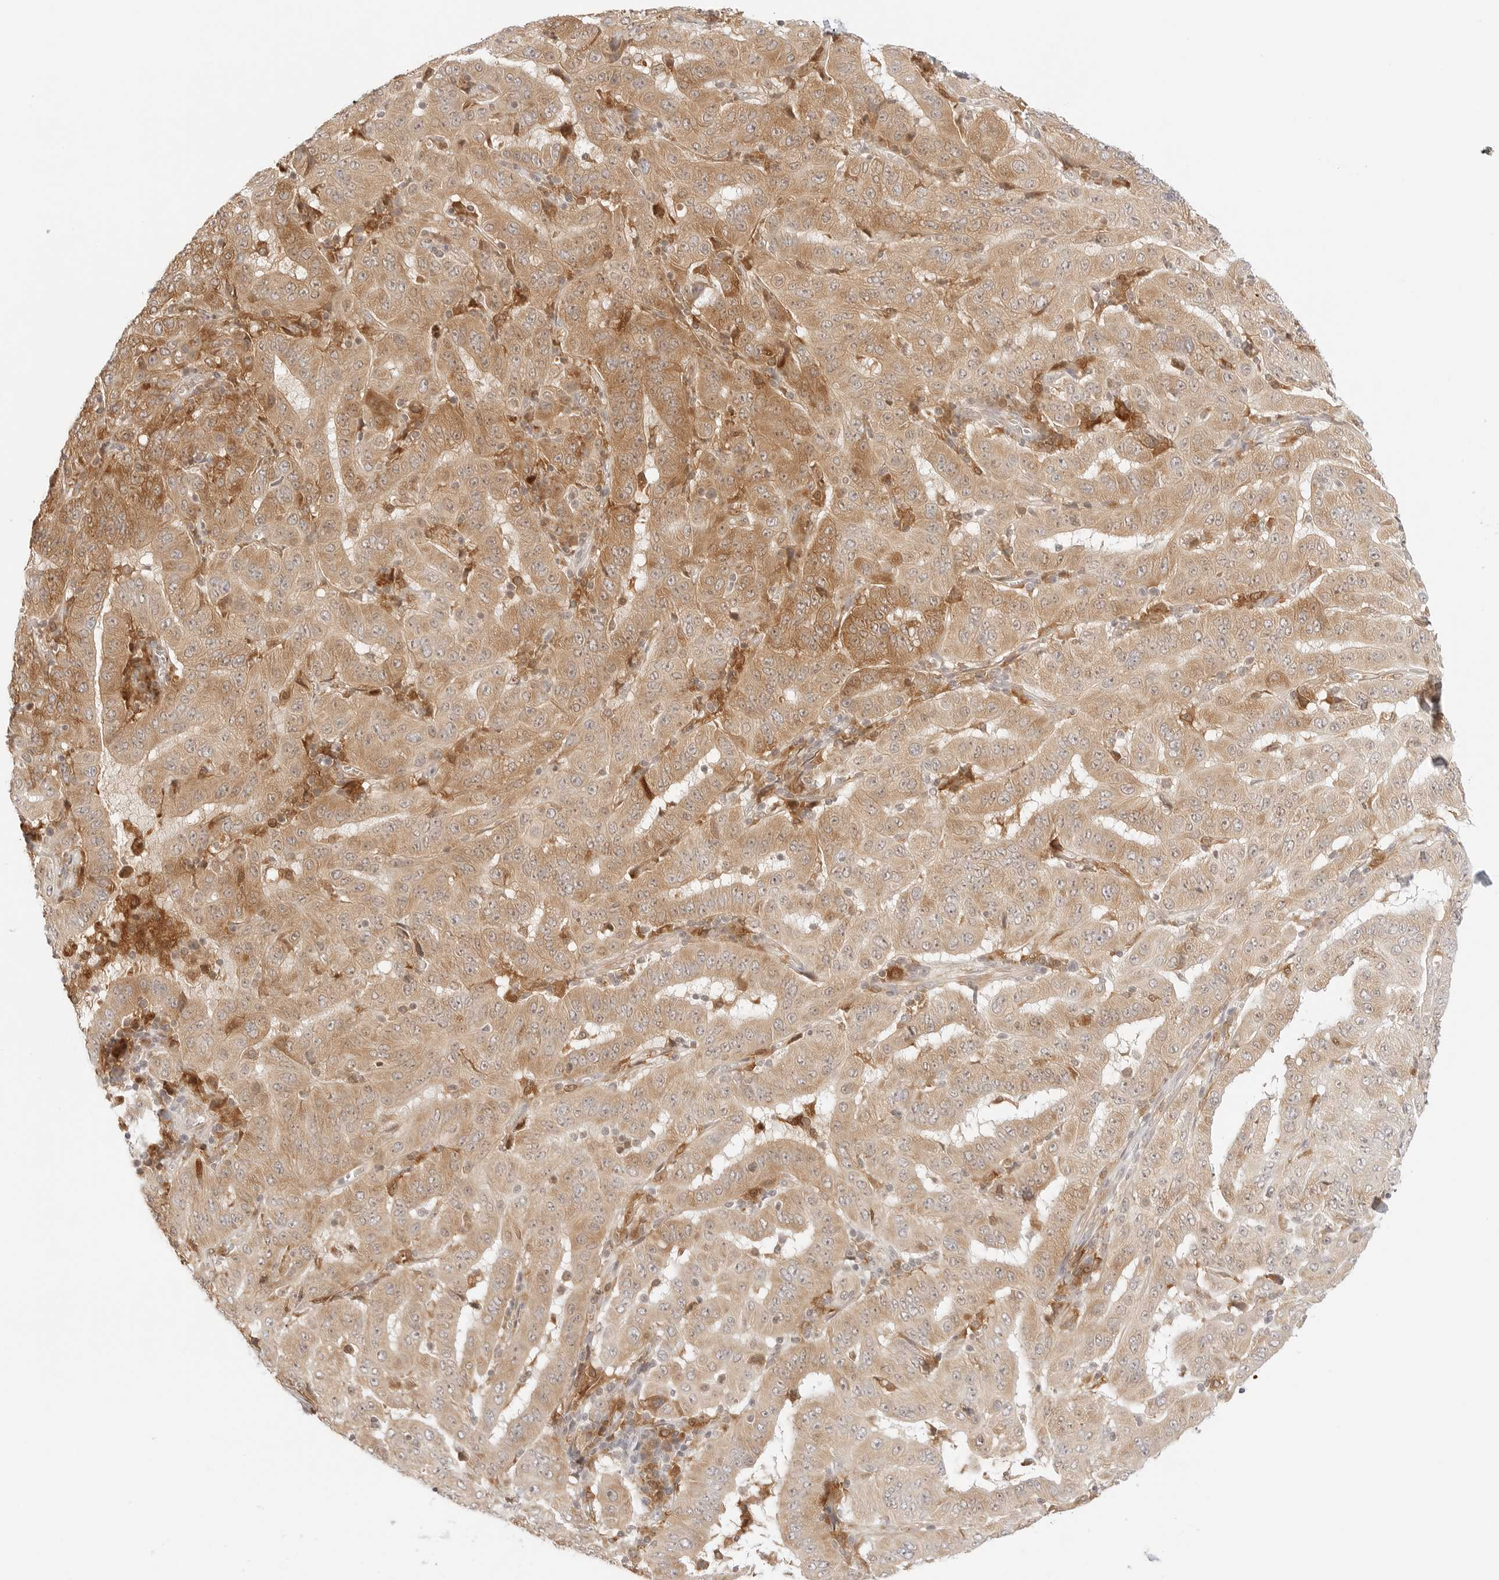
{"staining": {"intensity": "moderate", "quantity": ">75%", "location": "cytoplasmic/membranous"}, "tissue": "pancreatic cancer", "cell_type": "Tumor cells", "image_type": "cancer", "snomed": [{"axis": "morphology", "description": "Adenocarcinoma, NOS"}, {"axis": "topography", "description": "Pancreas"}], "caption": "A medium amount of moderate cytoplasmic/membranous expression is appreciated in approximately >75% of tumor cells in pancreatic cancer (adenocarcinoma) tissue. Using DAB (3,3'-diaminobenzidine) (brown) and hematoxylin (blue) stains, captured at high magnification using brightfield microscopy.", "gene": "ERO1B", "patient": {"sex": "male", "age": 63}}